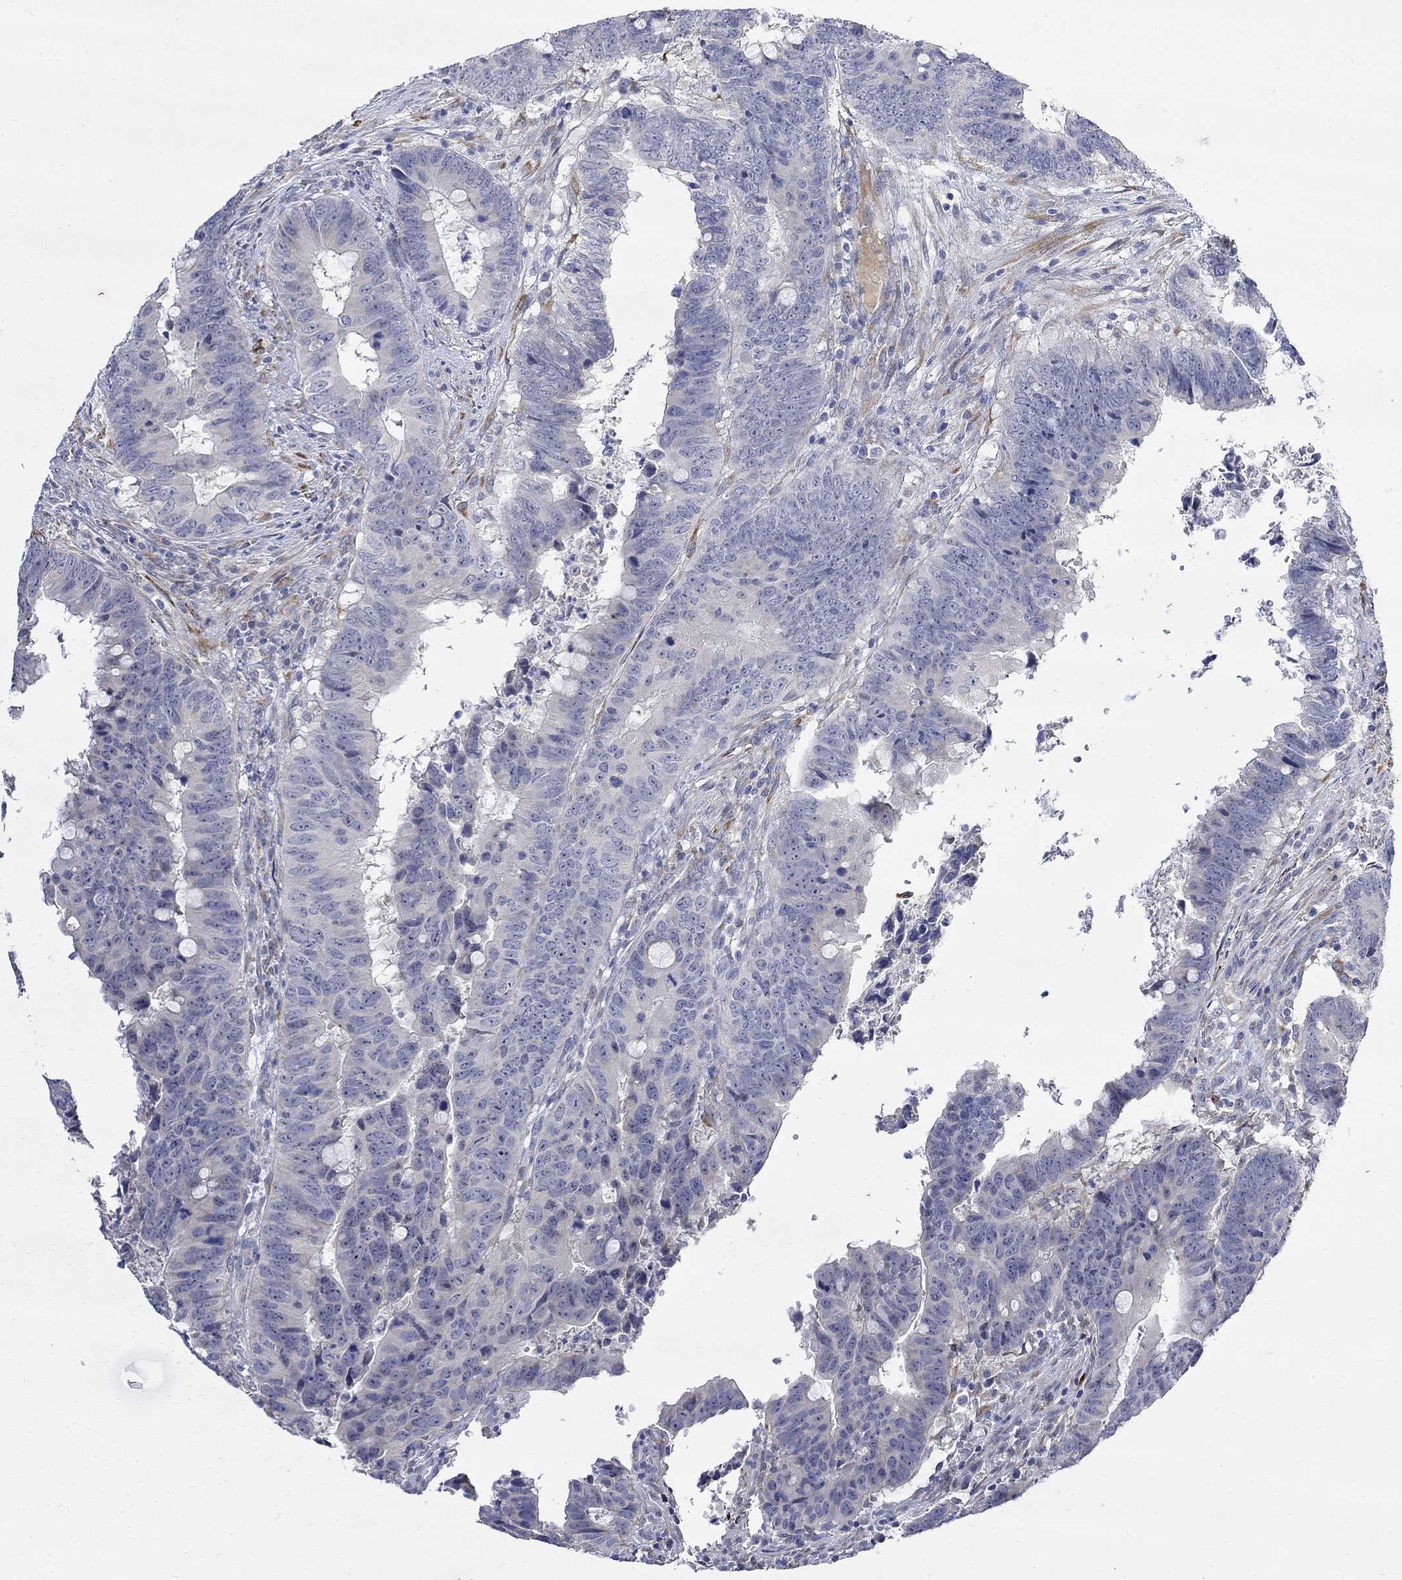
{"staining": {"intensity": "negative", "quantity": "none", "location": "none"}, "tissue": "colorectal cancer", "cell_type": "Tumor cells", "image_type": "cancer", "snomed": [{"axis": "morphology", "description": "Adenocarcinoma, NOS"}, {"axis": "topography", "description": "Colon"}], "caption": "This is a histopathology image of immunohistochemistry (IHC) staining of adenocarcinoma (colorectal), which shows no staining in tumor cells.", "gene": "FNDC5", "patient": {"sex": "female", "age": 82}}